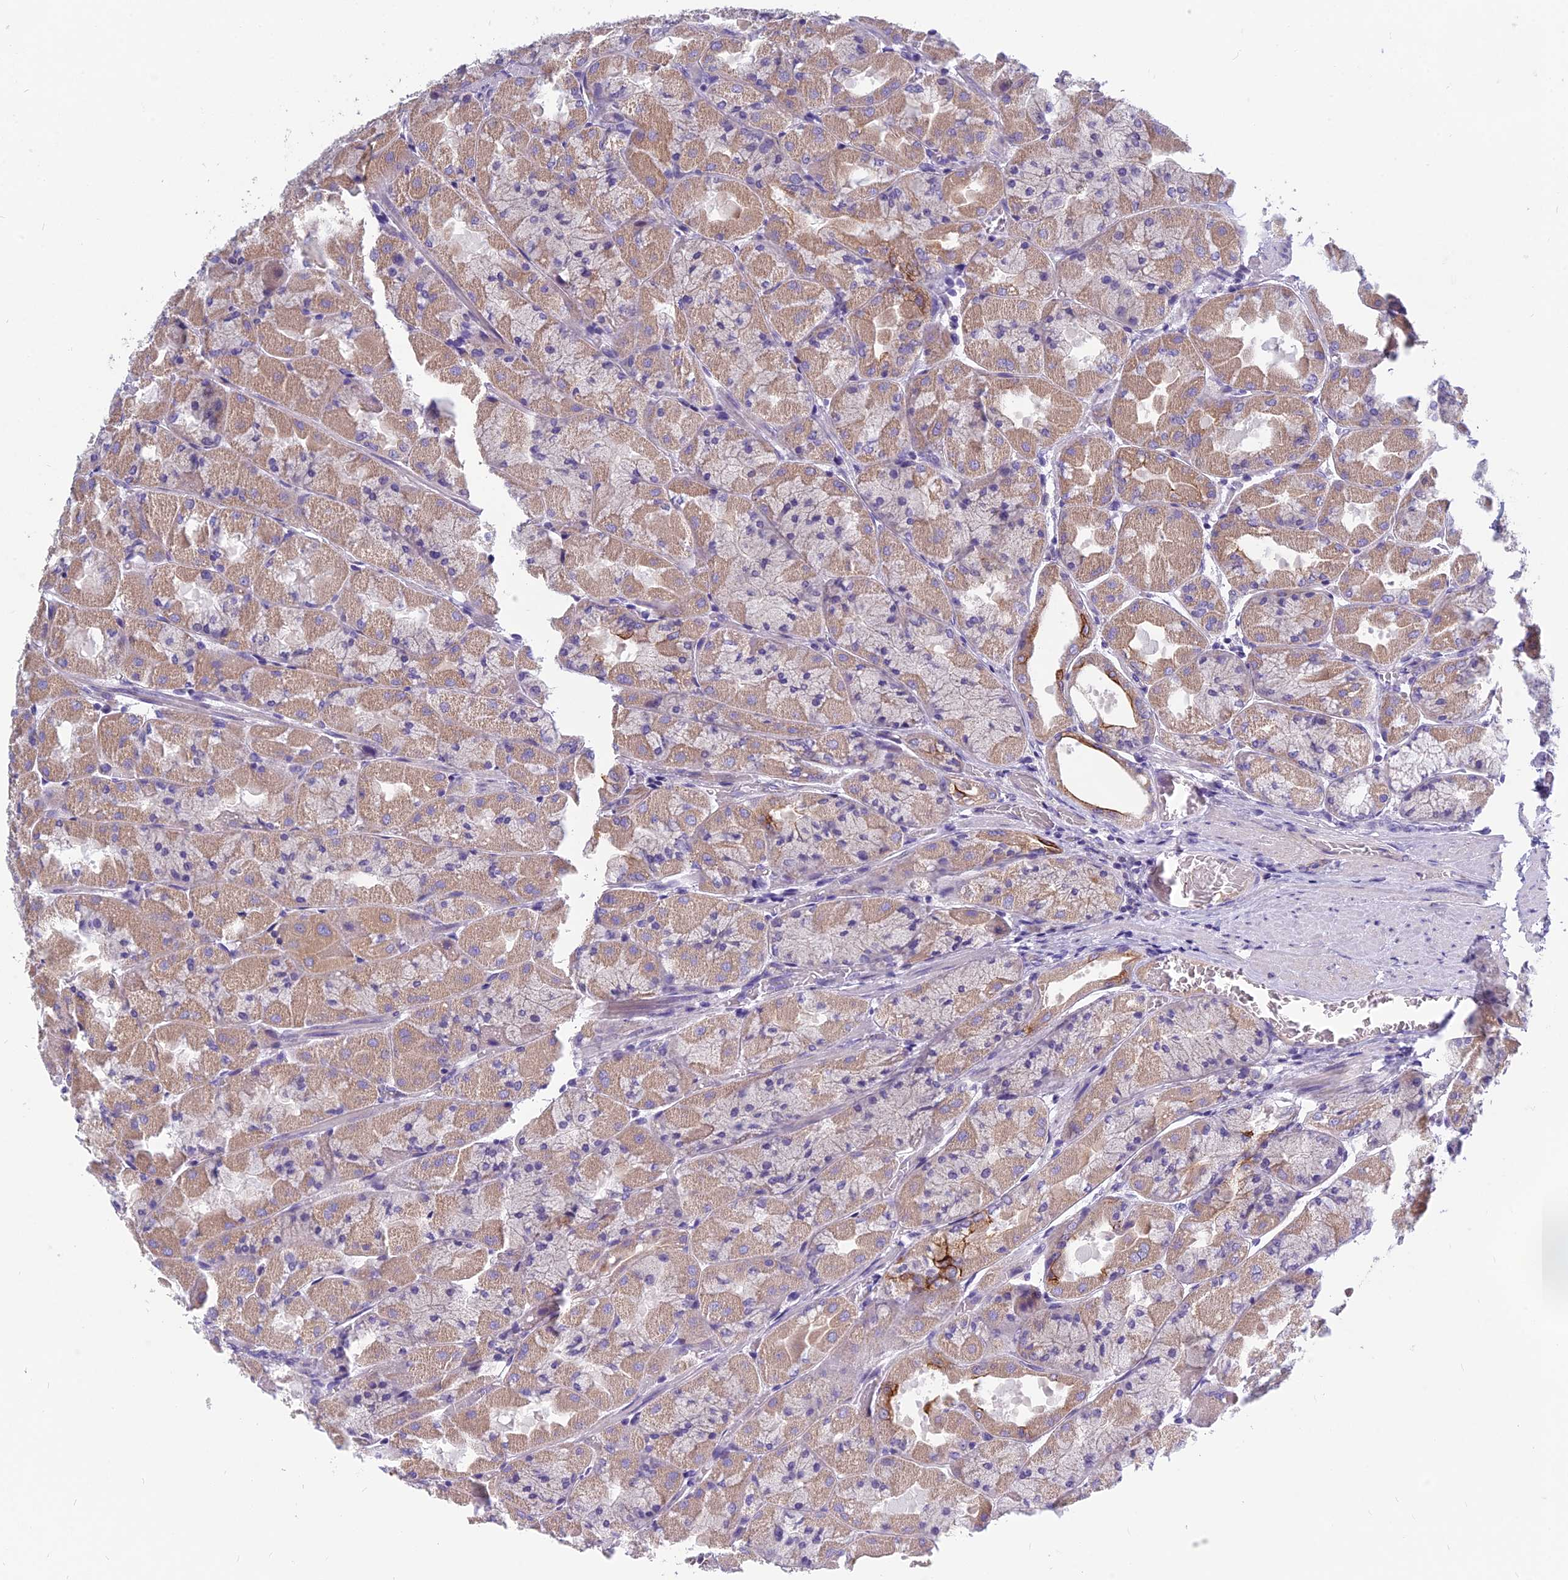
{"staining": {"intensity": "weak", "quantity": ">75%", "location": "cytoplasmic/membranous"}, "tissue": "stomach", "cell_type": "Glandular cells", "image_type": "normal", "snomed": [{"axis": "morphology", "description": "Normal tissue, NOS"}, {"axis": "topography", "description": "Stomach"}], "caption": "A photomicrograph showing weak cytoplasmic/membranous expression in about >75% of glandular cells in unremarkable stomach, as visualized by brown immunohistochemical staining.", "gene": "RBM41", "patient": {"sex": "female", "age": 61}}